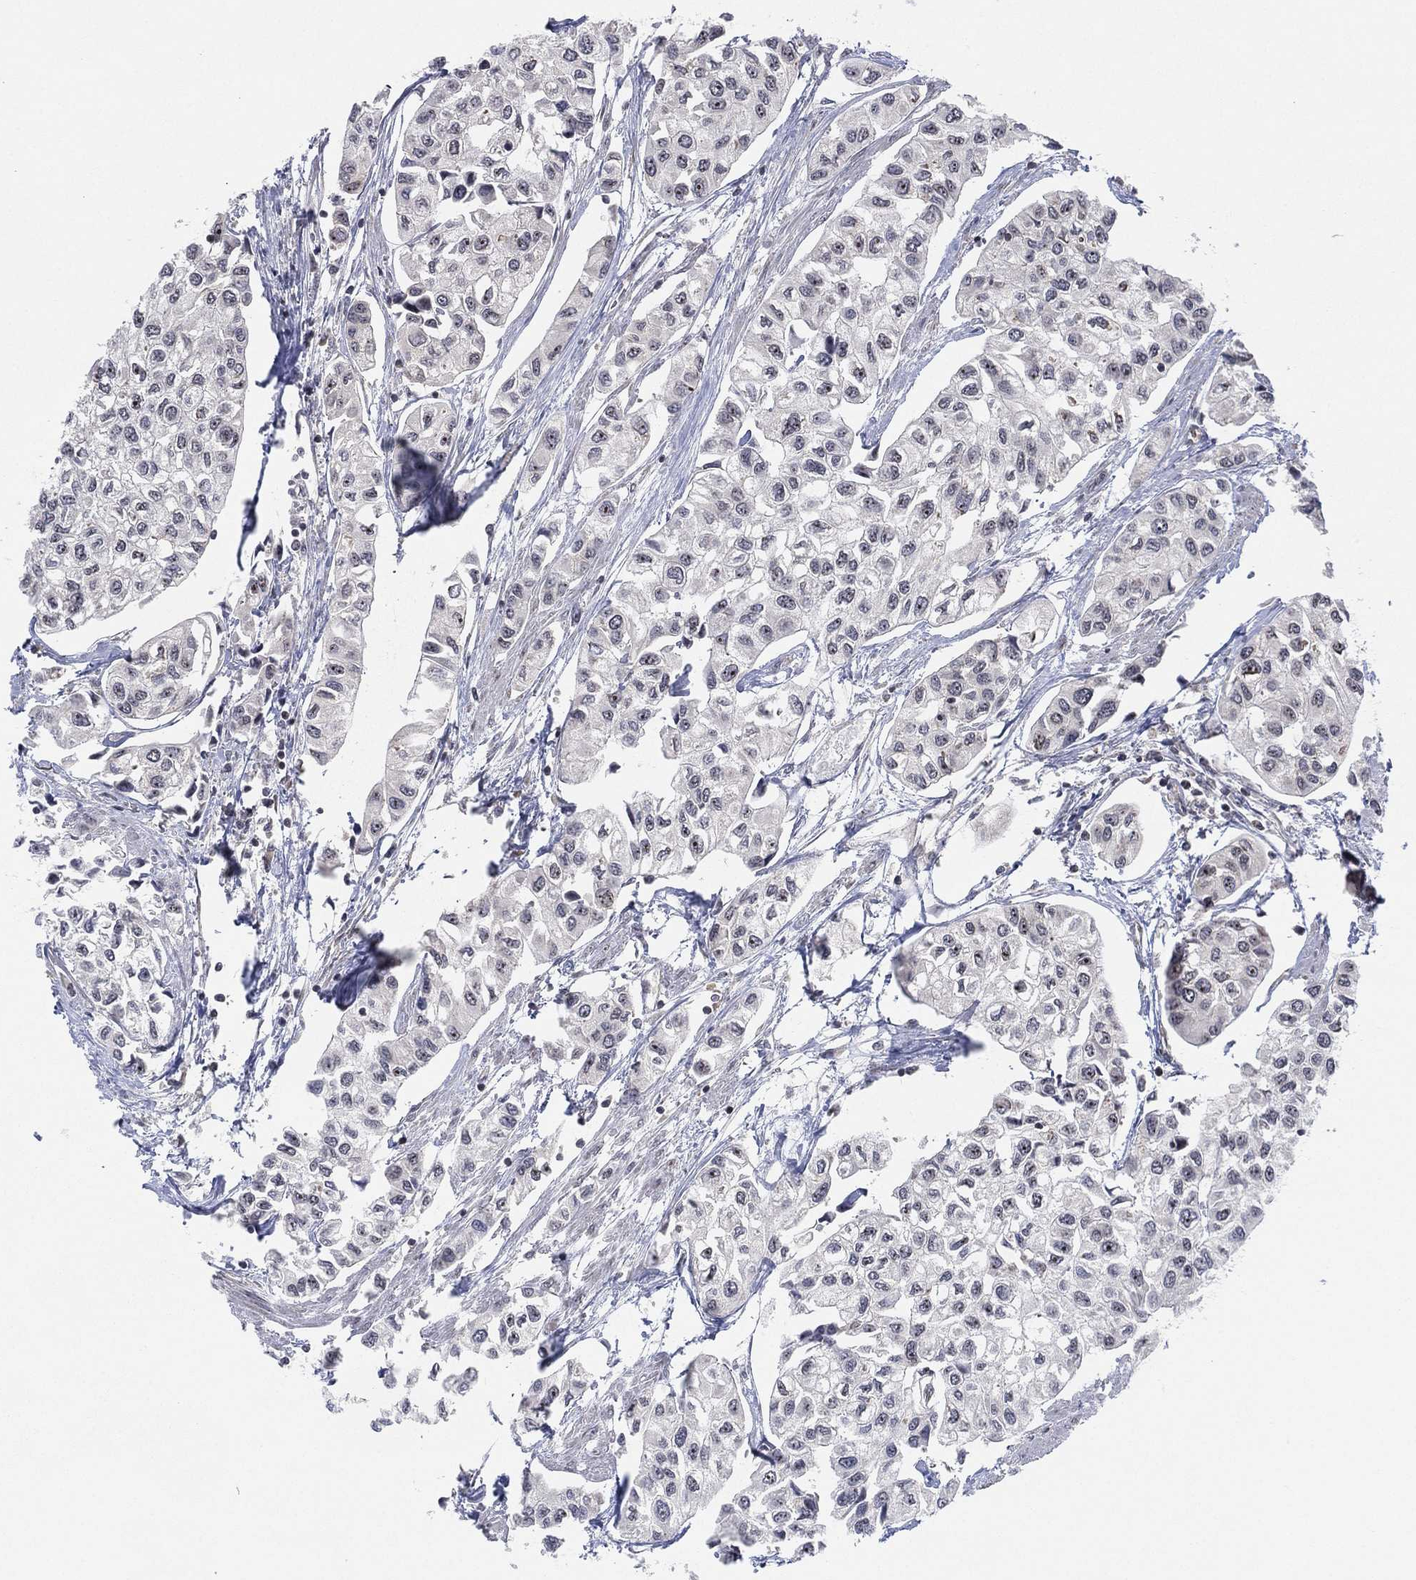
{"staining": {"intensity": "negative", "quantity": "none", "location": "none"}, "tissue": "urothelial cancer", "cell_type": "Tumor cells", "image_type": "cancer", "snomed": [{"axis": "morphology", "description": "Urothelial carcinoma, High grade"}, {"axis": "topography", "description": "Urinary bladder"}], "caption": "Tumor cells show no significant protein positivity in urothelial cancer.", "gene": "TMCO1", "patient": {"sex": "male", "age": 73}}